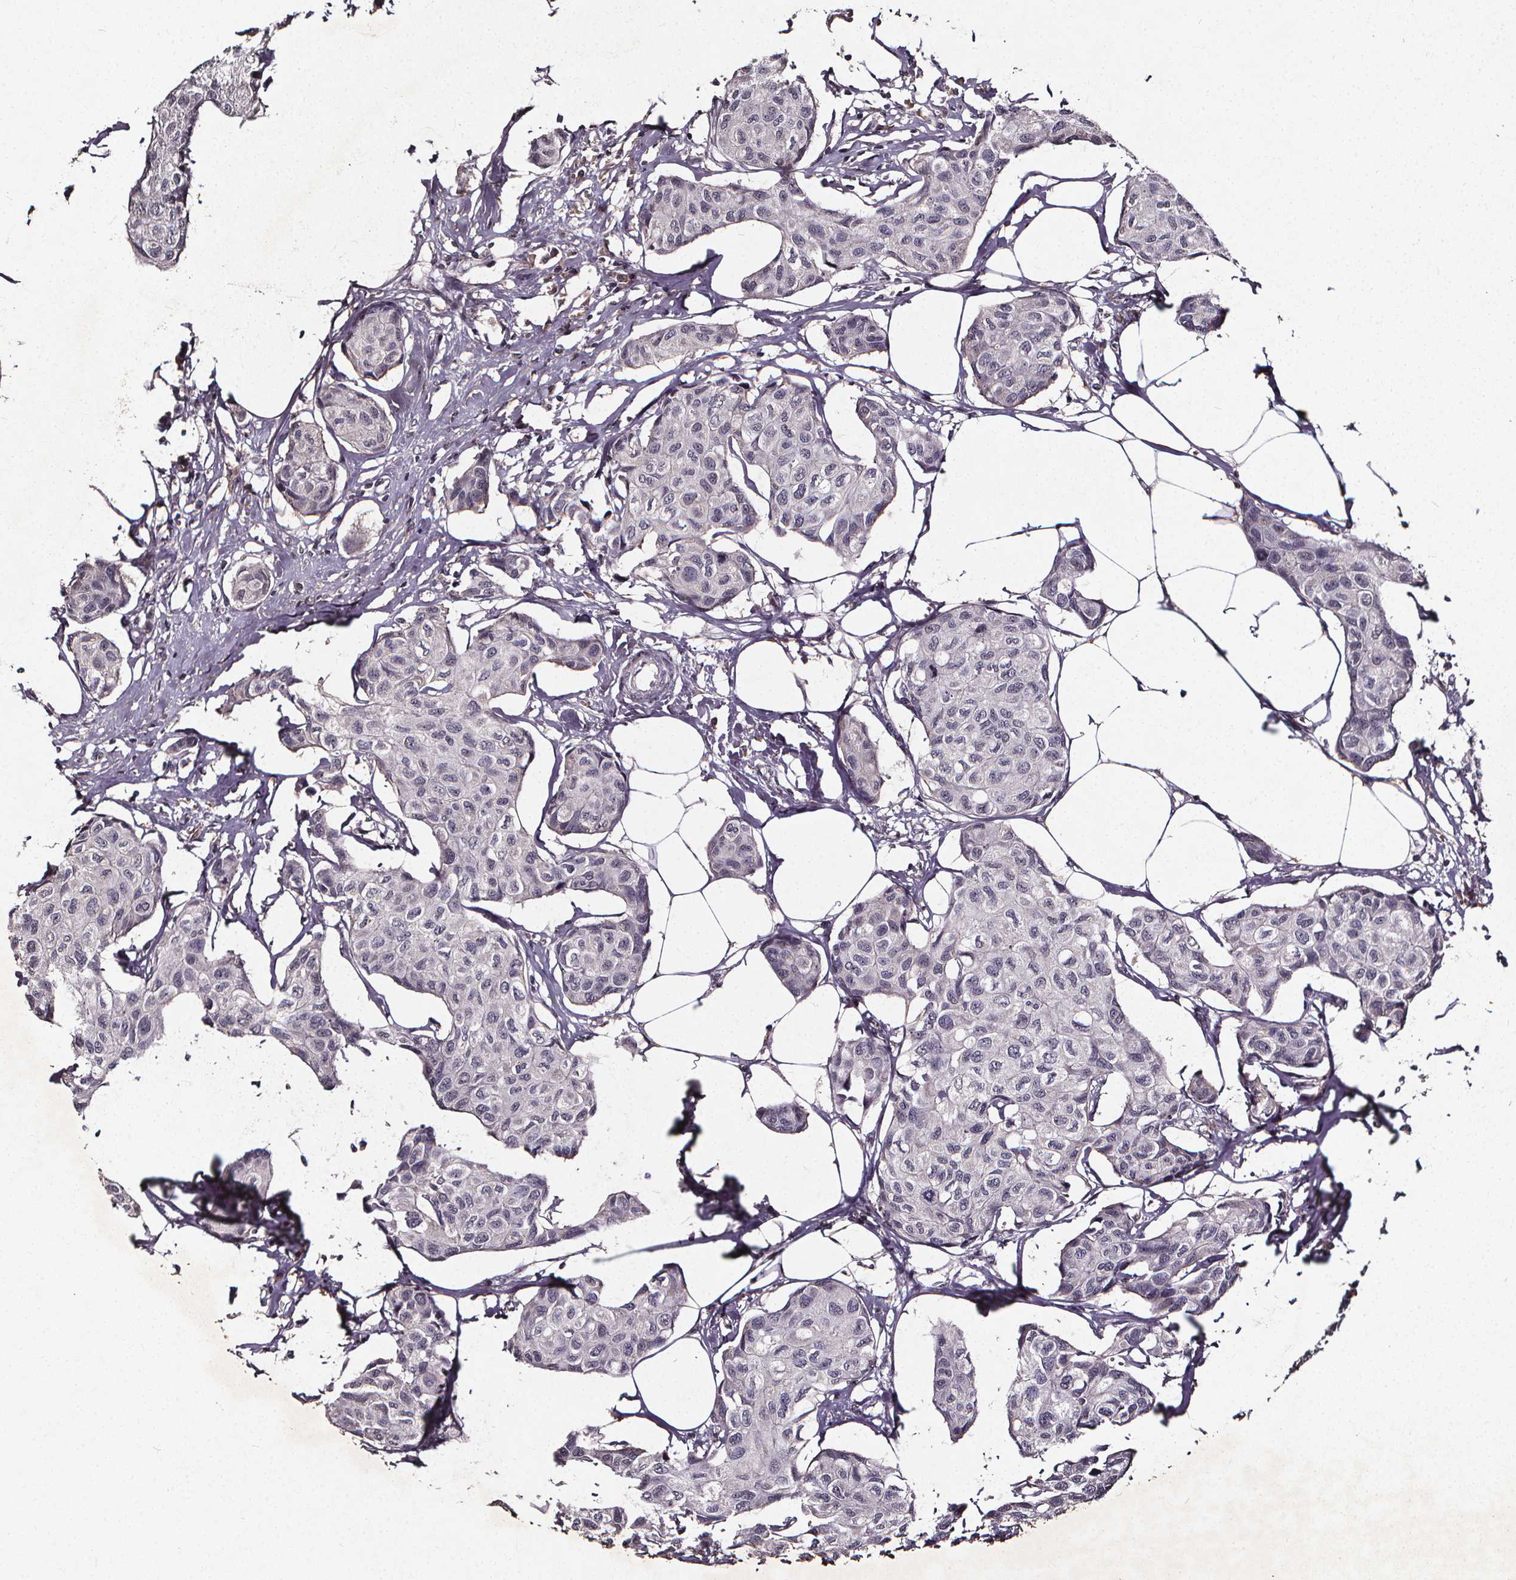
{"staining": {"intensity": "negative", "quantity": "none", "location": "none"}, "tissue": "breast cancer", "cell_type": "Tumor cells", "image_type": "cancer", "snomed": [{"axis": "morphology", "description": "Duct carcinoma"}, {"axis": "topography", "description": "Breast"}], "caption": "A high-resolution micrograph shows IHC staining of breast cancer (infiltrating ductal carcinoma), which displays no significant staining in tumor cells.", "gene": "SPAG8", "patient": {"sex": "female", "age": 80}}